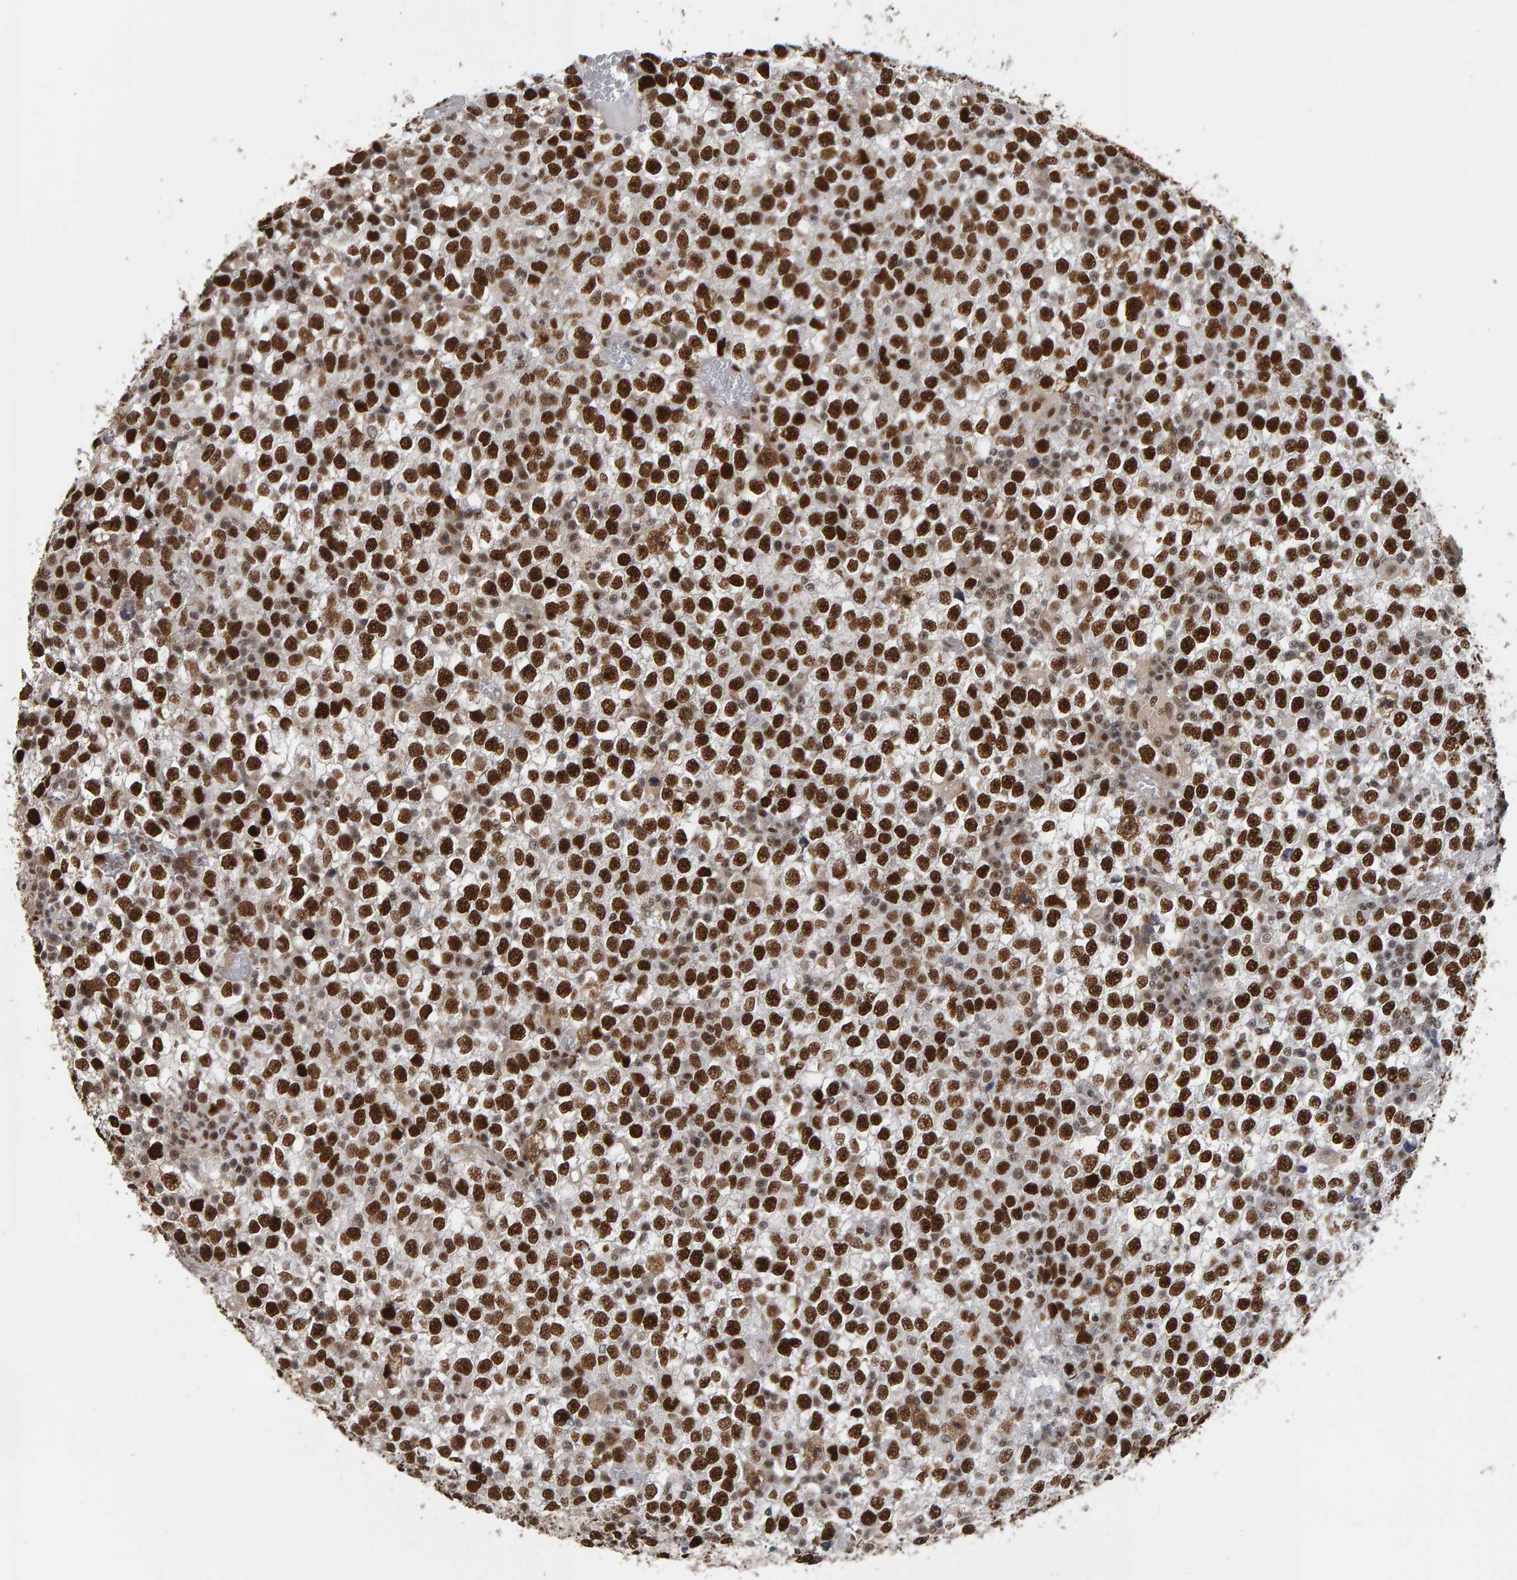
{"staining": {"intensity": "strong", "quantity": ">75%", "location": "nuclear"}, "tissue": "testis cancer", "cell_type": "Tumor cells", "image_type": "cancer", "snomed": [{"axis": "morphology", "description": "Seminoma, NOS"}, {"axis": "topography", "description": "Testis"}], "caption": "Testis seminoma was stained to show a protein in brown. There is high levels of strong nuclear positivity in approximately >75% of tumor cells. The staining was performed using DAB to visualize the protein expression in brown, while the nuclei were stained in blue with hematoxylin (Magnification: 20x).", "gene": "ATF7IP", "patient": {"sex": "male", "age": 65}}